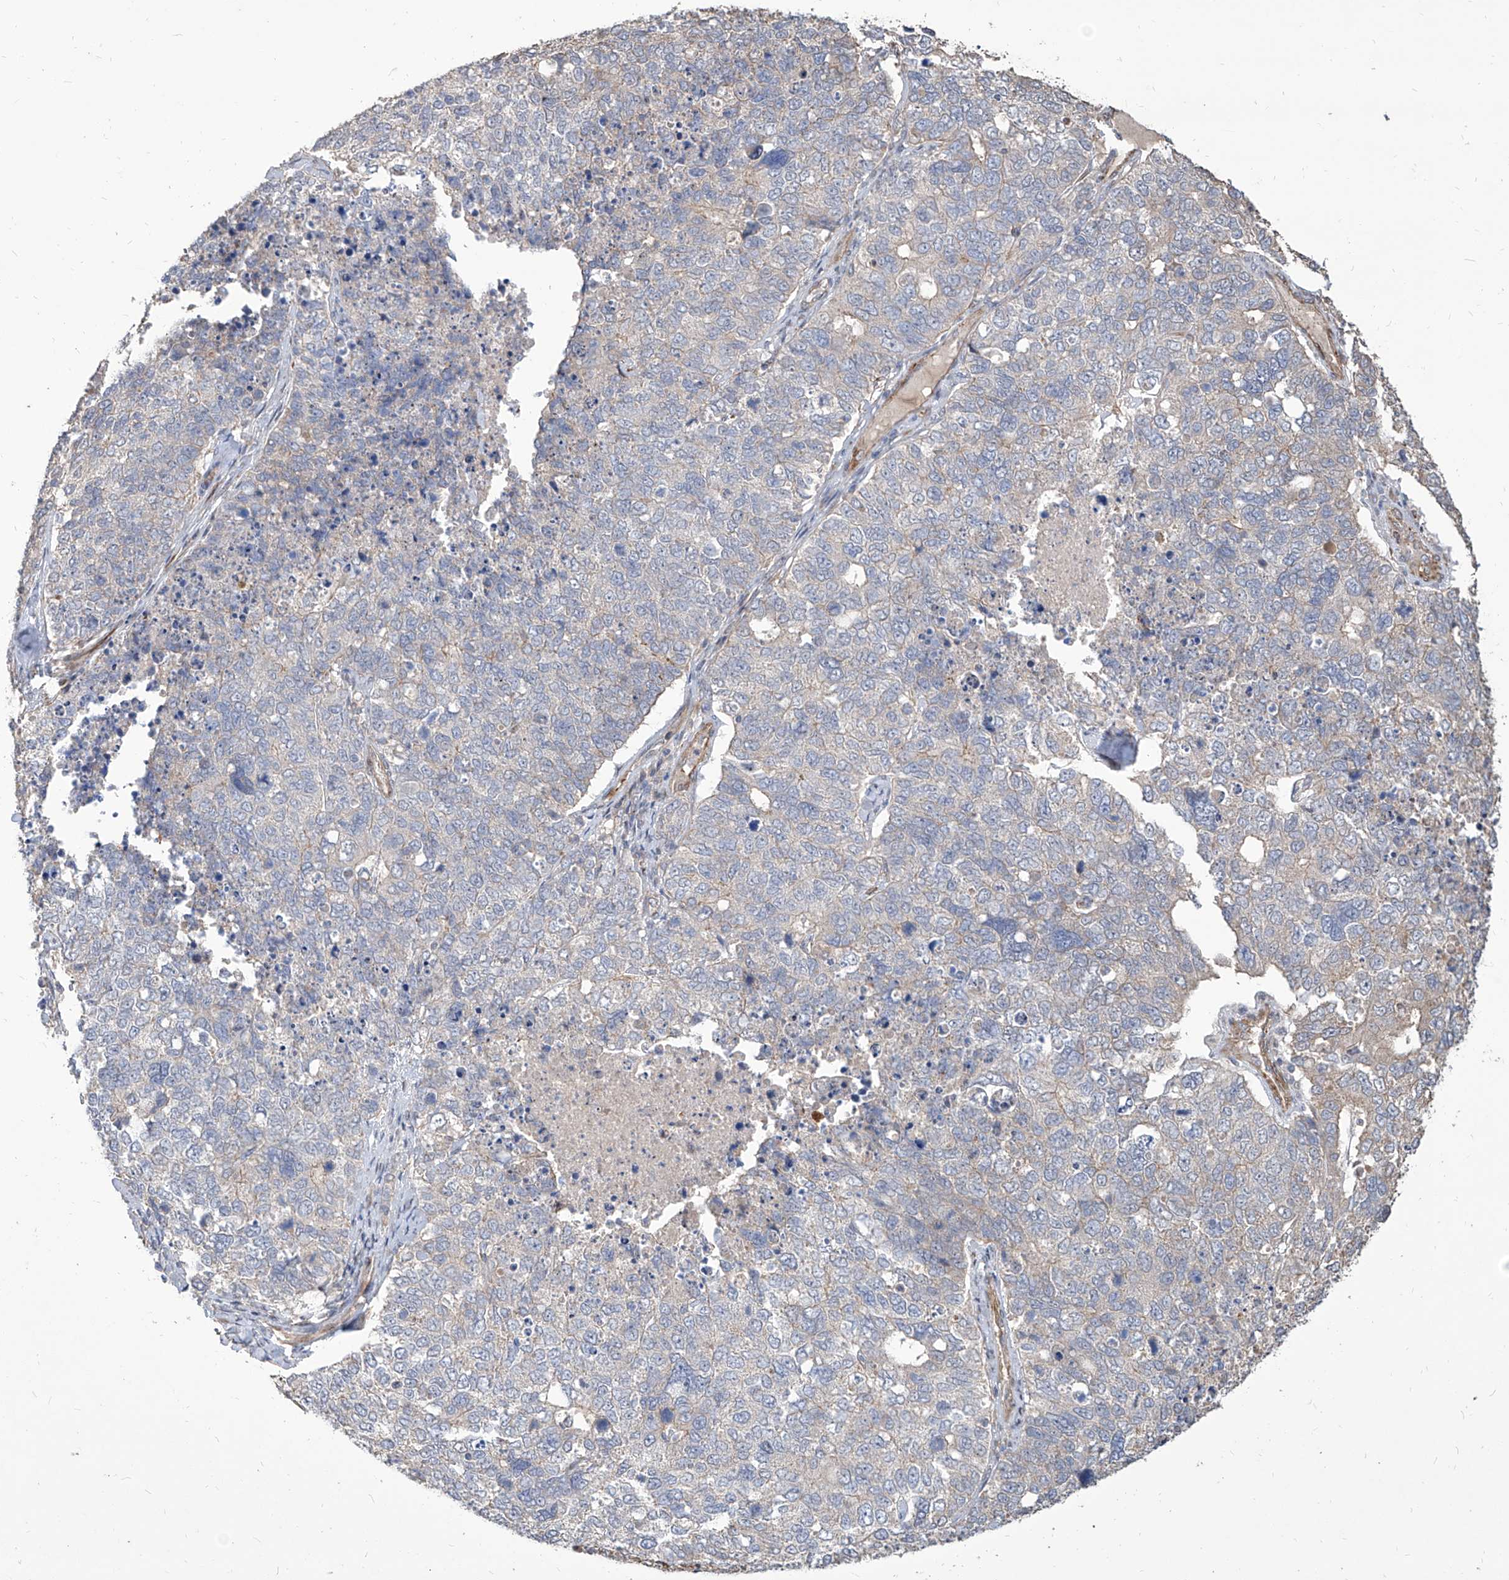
{"staining": {"intensity": "negative", "quantity": "none", "location": "none"}, "tissue": "cervical cancer", "cell_type": "Tumor cells", "image_type": "cancer", "snomed": [{"axis": "morphology", "description": "Squamous cell carcinoma, NOS"}, {"axis": "topography", "description": "Cervix"}], "caption": "The image reveals no significant staining in tumor cells of cervical cancer (squamous cell carcinoma). (Stains: DAB (3,3'-diaminobenzidine) immunohistochemistry with hematoxylin counter stain, Microscopy: brightfield microscopy at high magnification).", "gene": "FAM83B", "patient": {"sex": "female", "age": 63}}